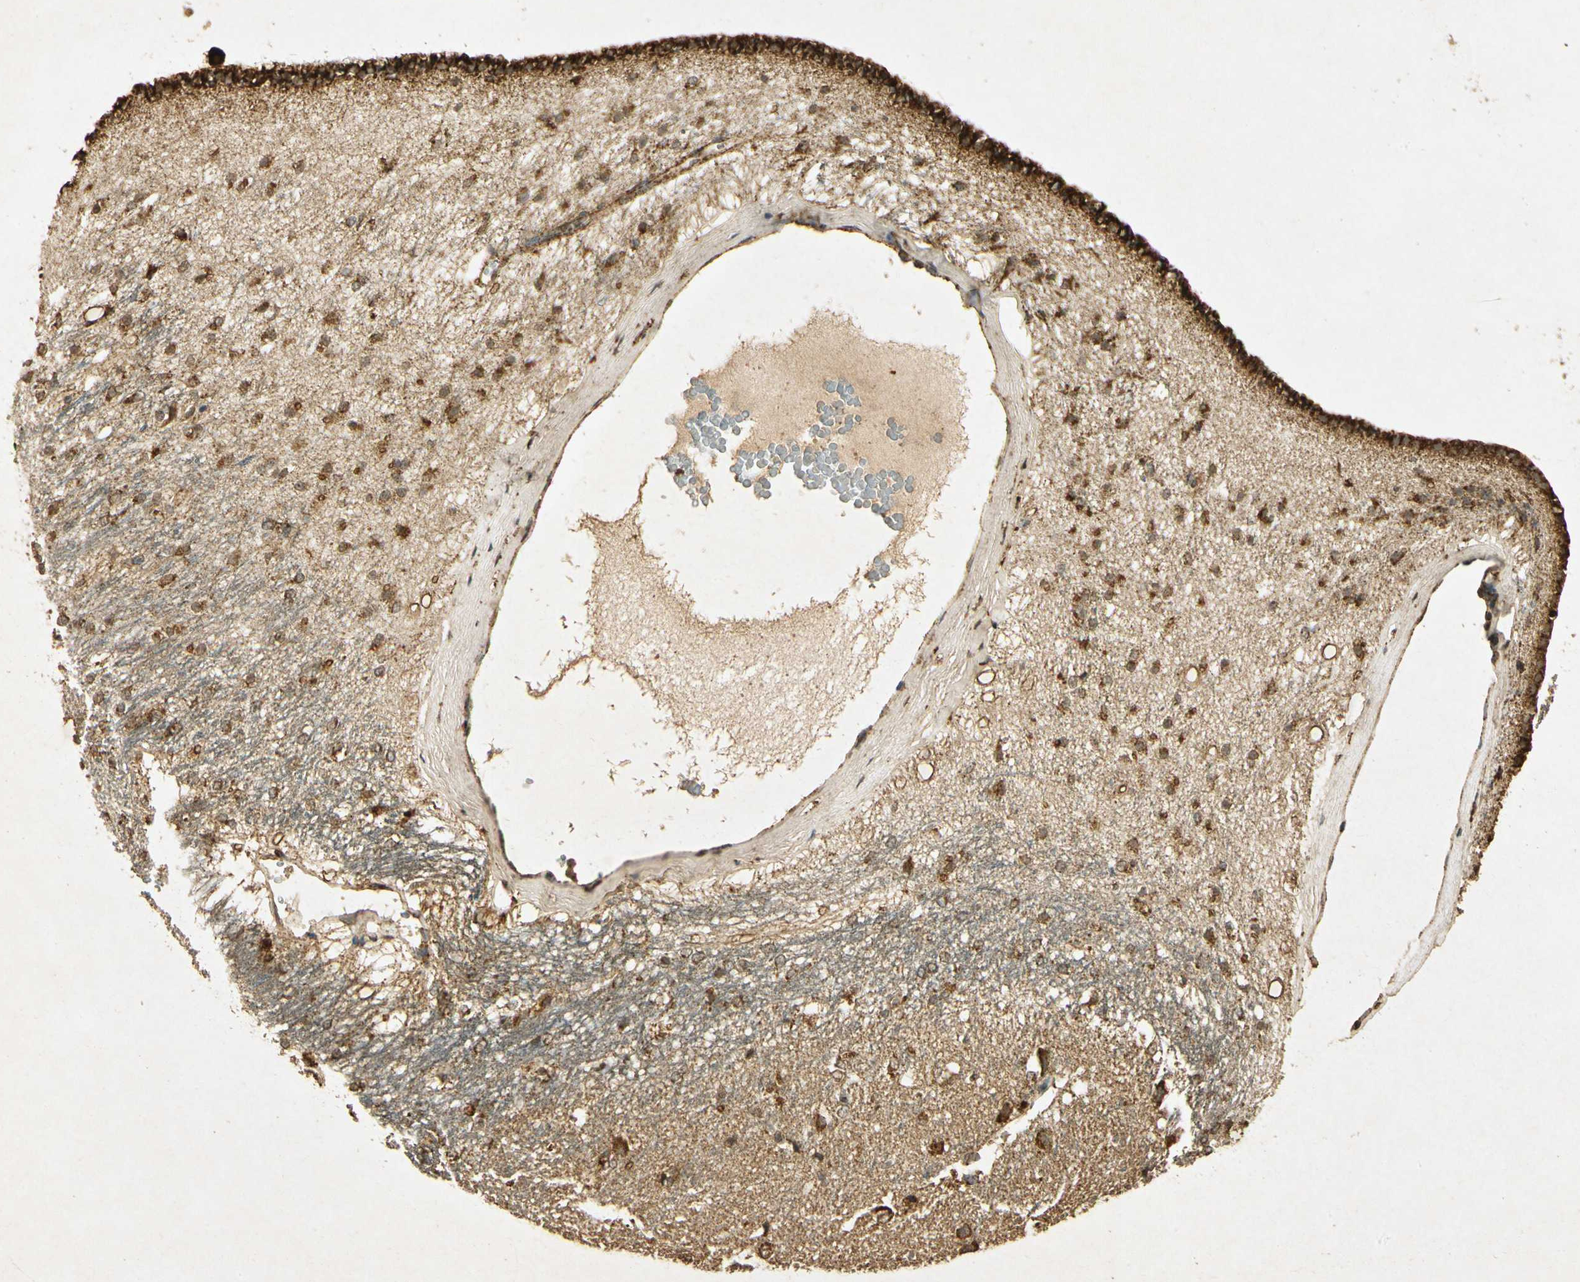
{"staining": {"intensity": "weak", "quantity": "25%-75%", "location": "cytoplasmic/membranous"}, "tissue": "hippocampus", "cell_type": "Glial cells", "image_type": "normal", "snomed": [{"axis": "morphology", "description": "Normal tissue, NOS"}, {"axis": "topography", "description": "Hippocampus"}], "caption": "The histopathology image demonstrates a brown stain indicating the presence of a protein in the cytoplasmic/membranous of glial cells in hippocampus.", "gene": "PRDX3", "patient": {"sex": "female", "age": 19}}